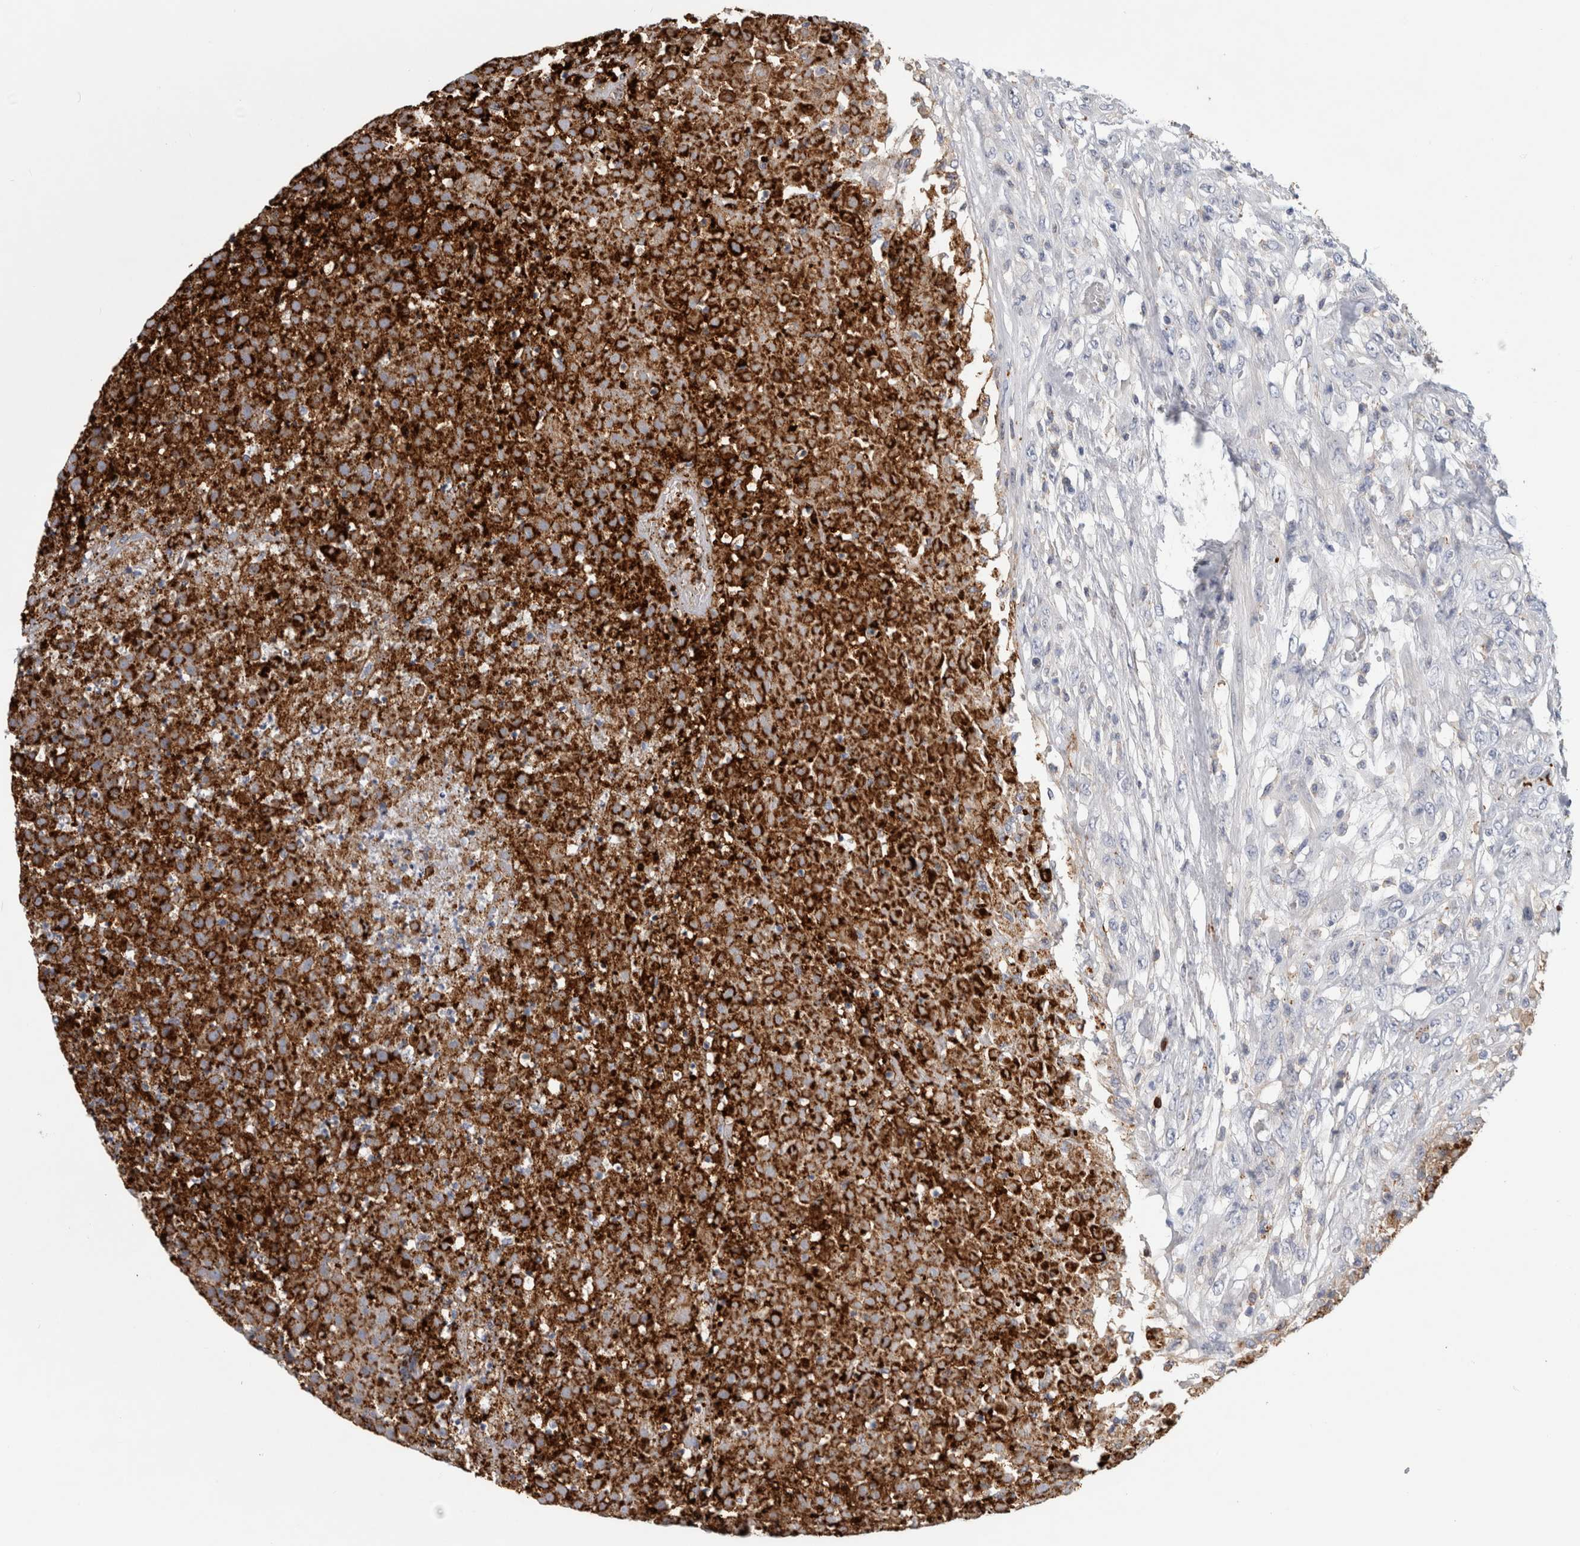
{"staining": {"intensity": "strong", "quantity": ">75%", "location": "cytoplasmic/membranous"}, "tissue": "testis cancer", "cell_type": "Tumor cells", "image_type": "cancer", "snomed": [{"axis": "morphology", "description": "Seminoma, NOS"}, {"axis": "topography", "description": "Testis"}], "caption": "The micrograph displays immunohistochemical staining of testis cancer. There is strong cytoplasmic/membranous expression is seen in about >75% of tumor cells.", "gene": "DNAJC24", "patient": {"sex": "male", "age": 59}}